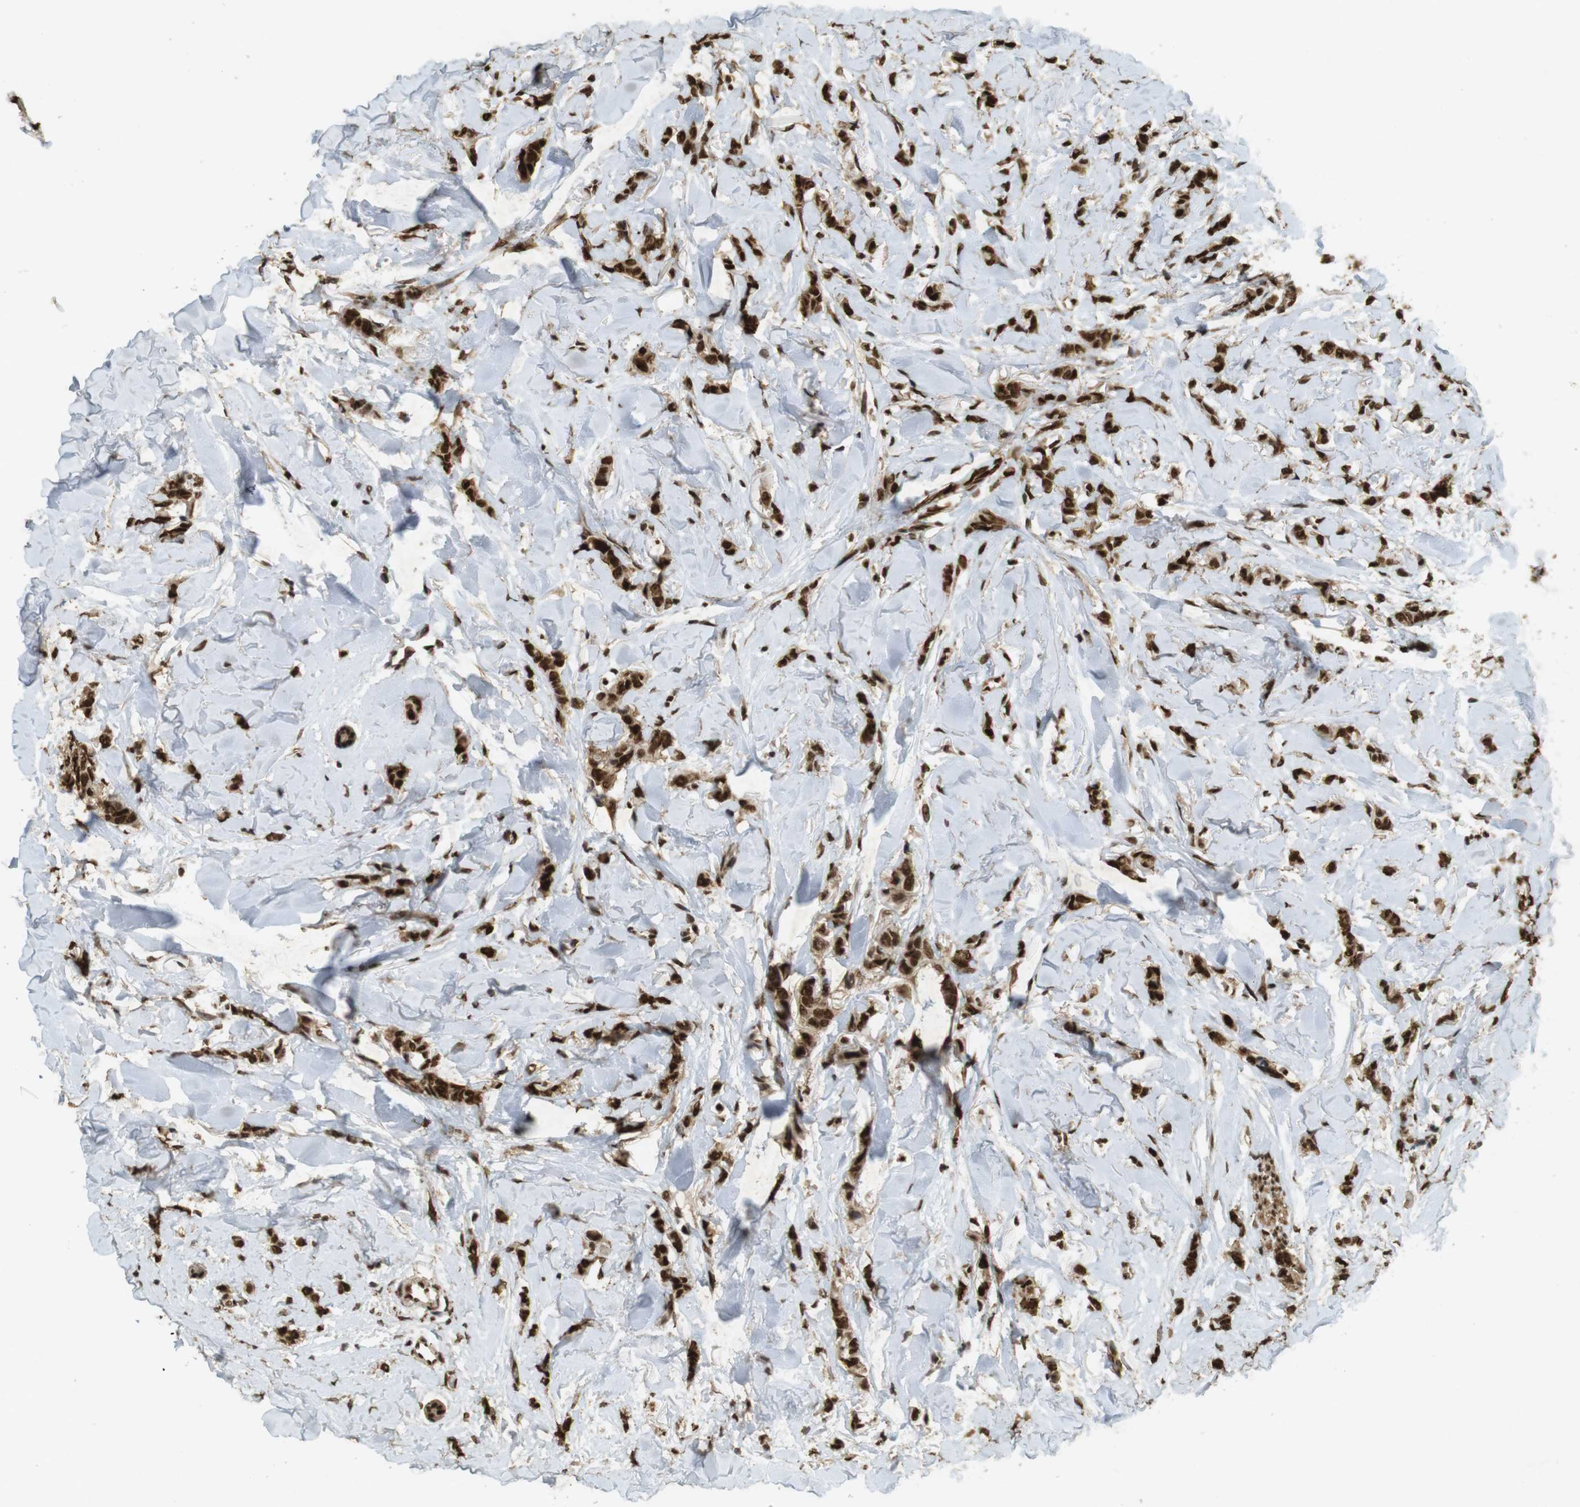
{"staining": {"intensity": "strong", "quantity": ">75%", "location": "nuclear"}, "tissue": "breast cancer", "cell_type": "Tumor cells", "image_type": "cancer", "snomed": [{"axis": "morphology", "description": "Lobular carcinoma"}, {"axis": "topography", "description": "Skin"}, {"axis": "topography", "description": "Breast"}], "caption": "A high-resolution photomicrograph shows immunohistochemistry staining of lobular carcinoma (breast), which demonstrates strong nuclear positivity in approximately >75% of tumor cells.", "gene": "GATA4", "patient": {"sex": "female", "age": 46}}